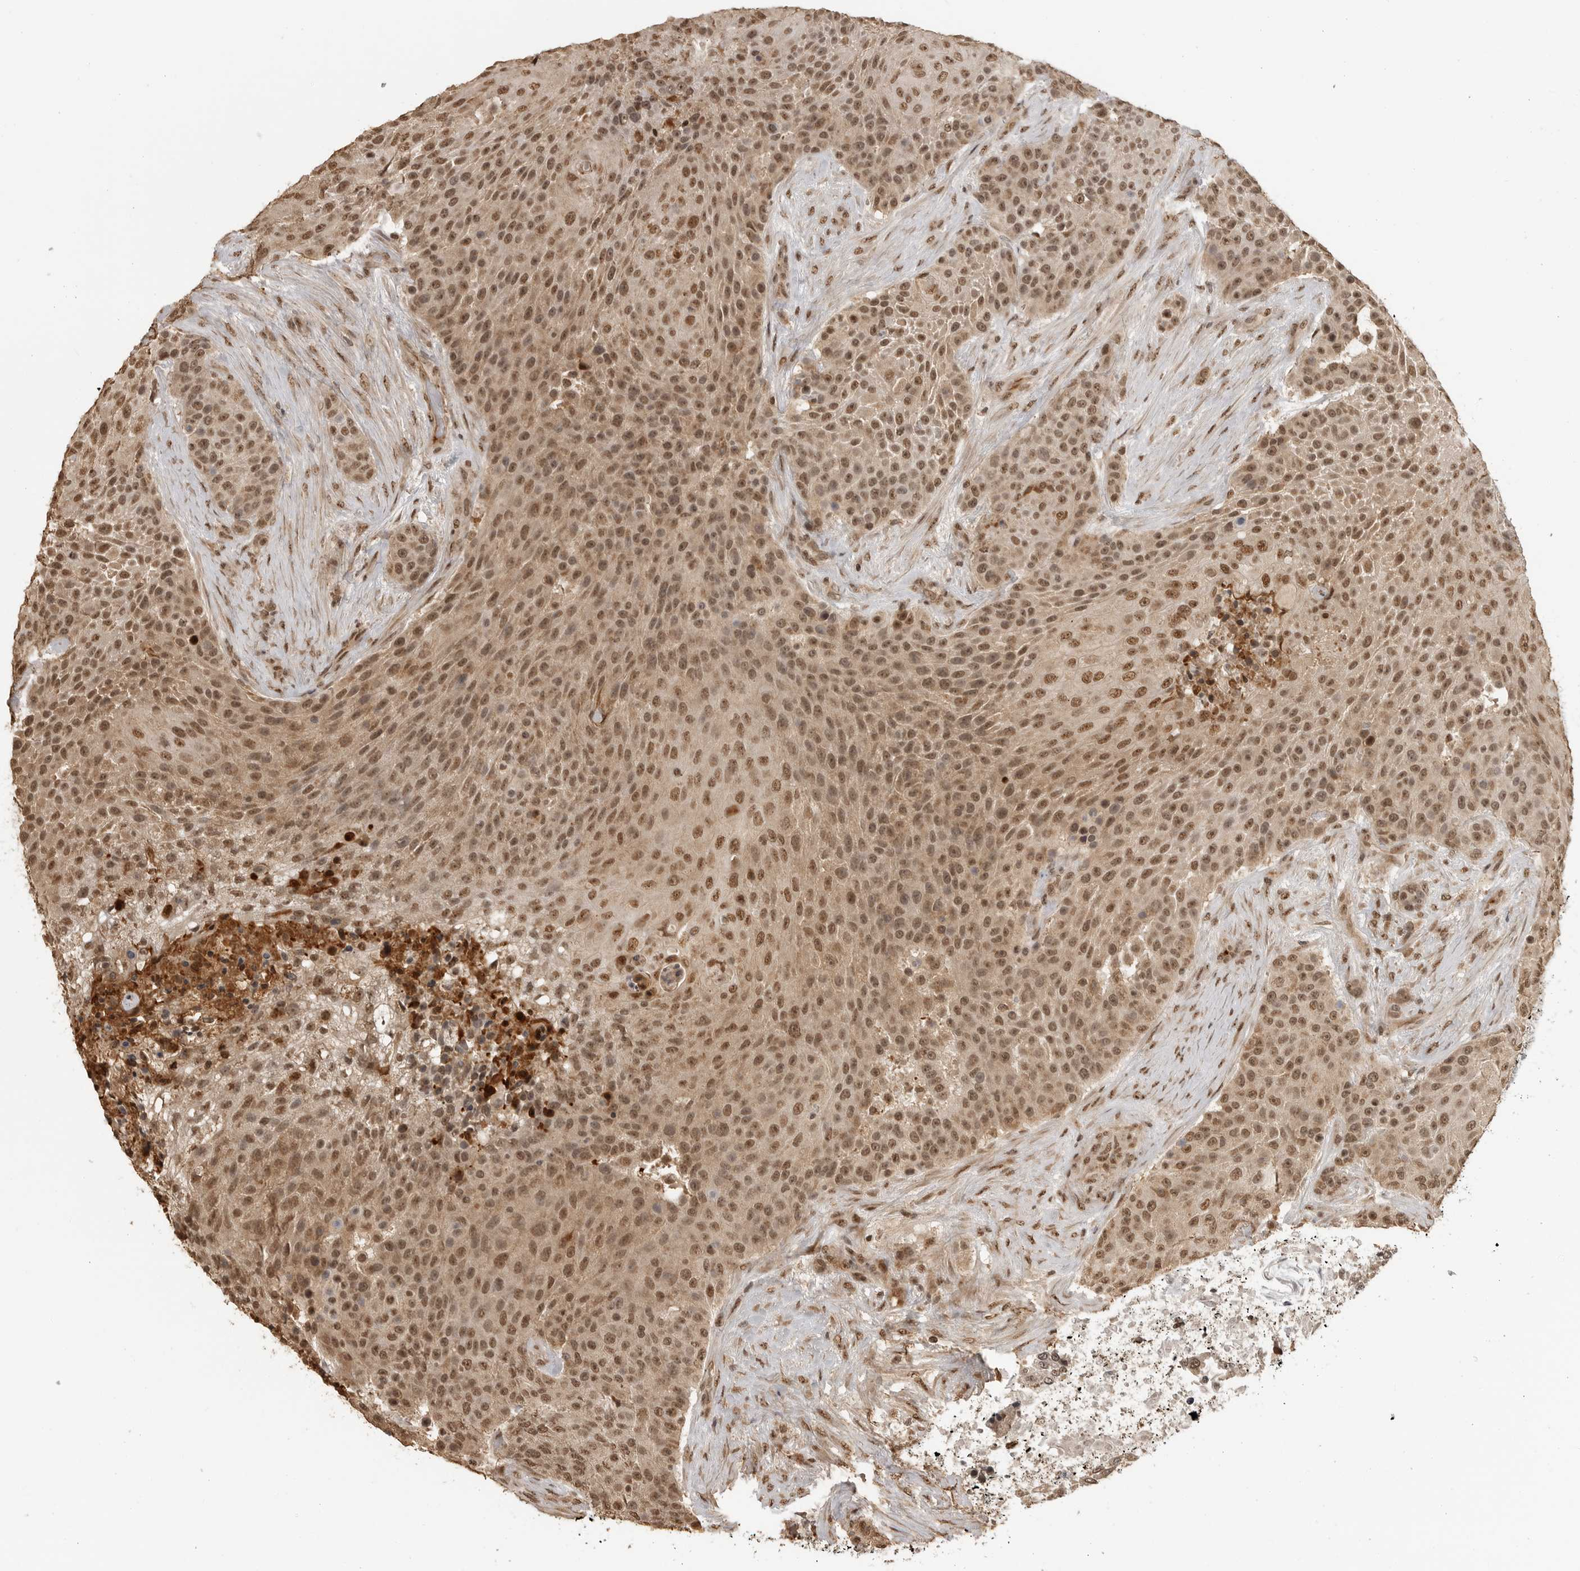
{"staining": {"intensity": "moderate", "quantity": ">75%", "location": "nuclear"}, "tissue": "urothelial cancer", "cell_type": "Tumor cells", "image_type": "cancer", "snomed": [{"axis": "morphology", "description": "Urothelial carcinoma, High grade"}, {"axis": "topography", "description": "Urinary bladder"}], "caption": "Immunohistochemical staining of high-grade urothelial carcinoma reveals medium levels of moderate nuclear protein positivity in about >75% of tumor cells. (Brightfield microscopy of DAB IHC at high magnification).", "gene": "CLOCK", "patient": {"sex": "female", "age": 63}}